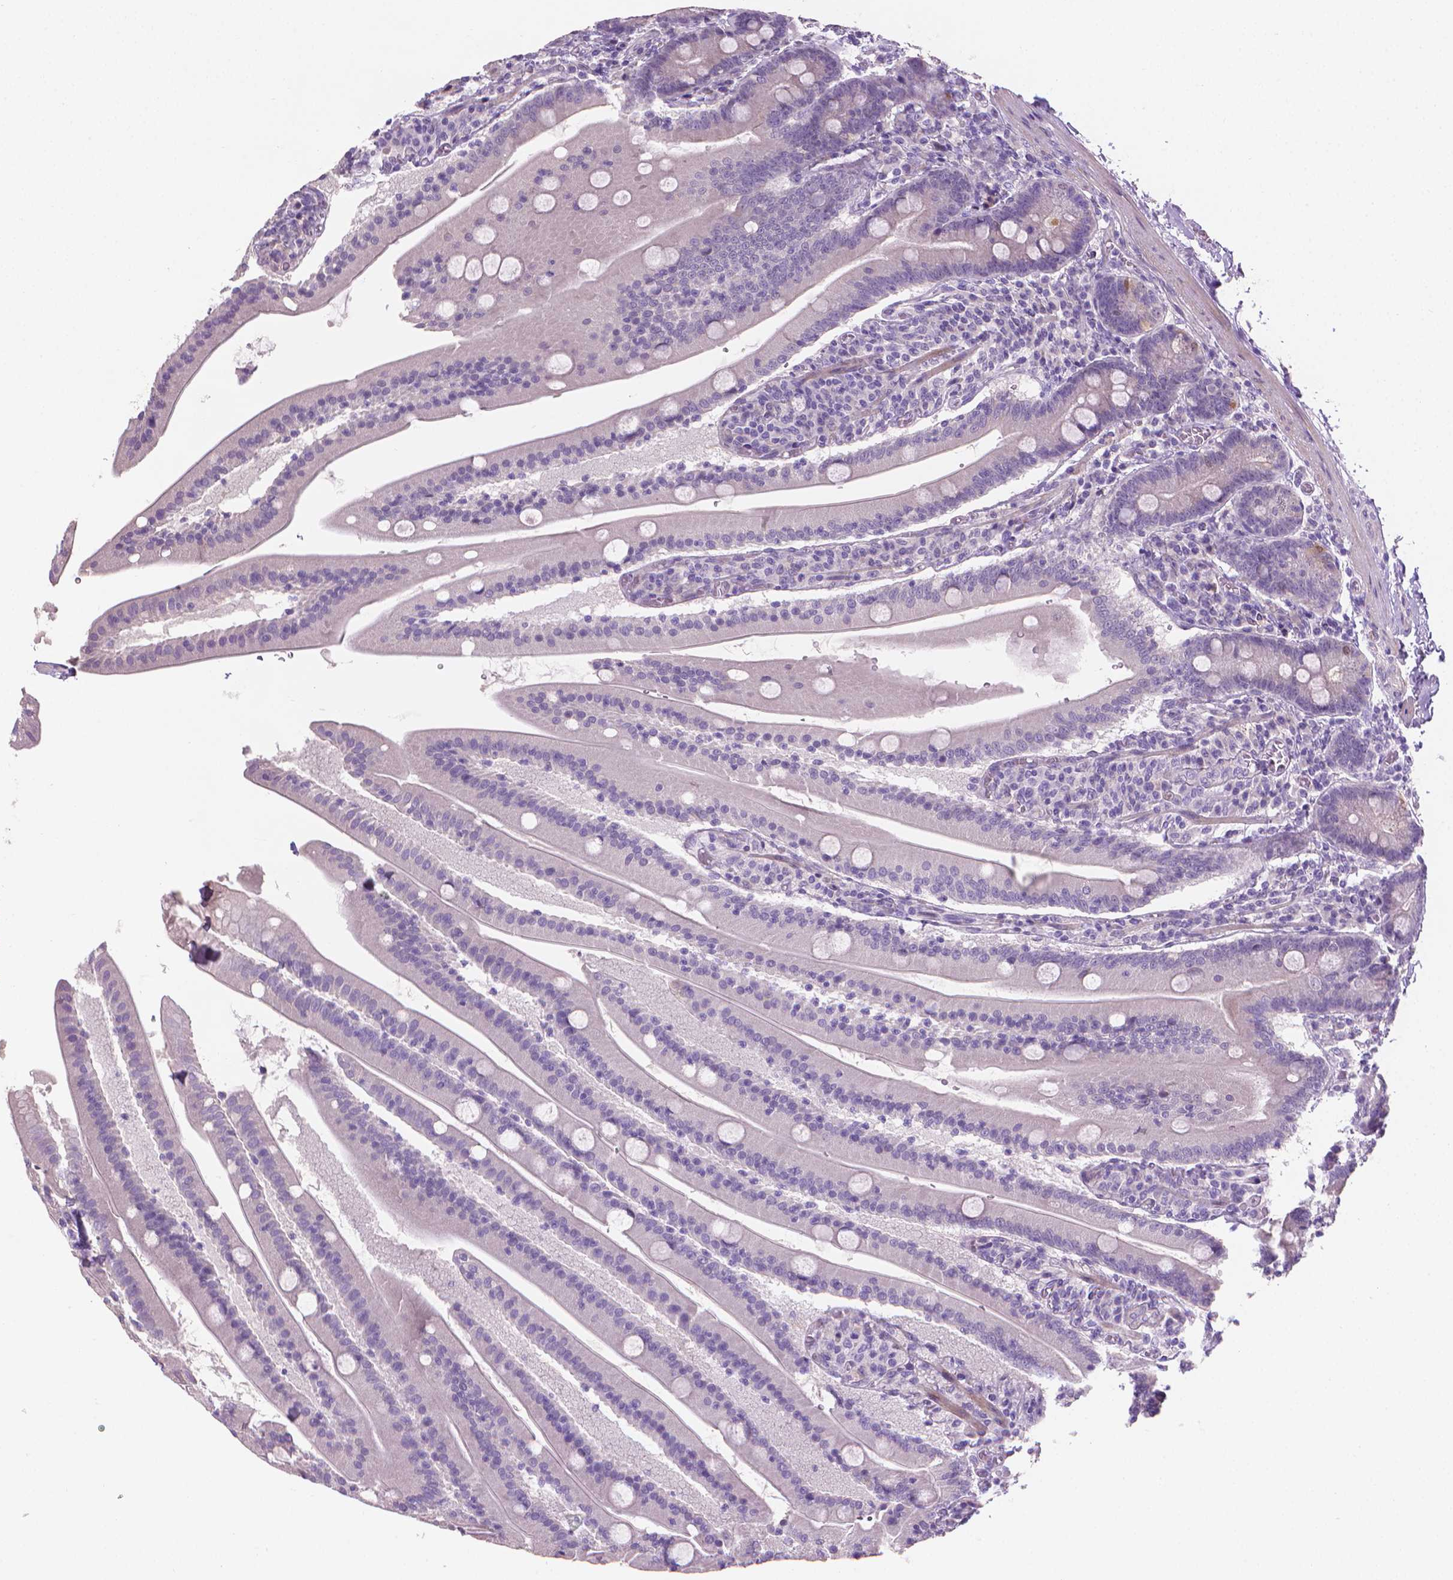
{"staining": {"intensity": "negative", "quantity": "none", "location": "none"}, "tissue": "small intestine", "cell_type": "Glandular cells", "image_type": "normal", "snomed": [{"axis": "morphology", "description": "Normal tissue, NOS"}, {"axis": "topography", "description": "Small intestine"}], "caption": "An immunohistochemistry (IHC) histopathology image of unremarkable small intestine is shown. There is no staining in glandular cells of small intestine.", "gene": "GSDMA", "patient": {"sex": "male", "age": 37}}